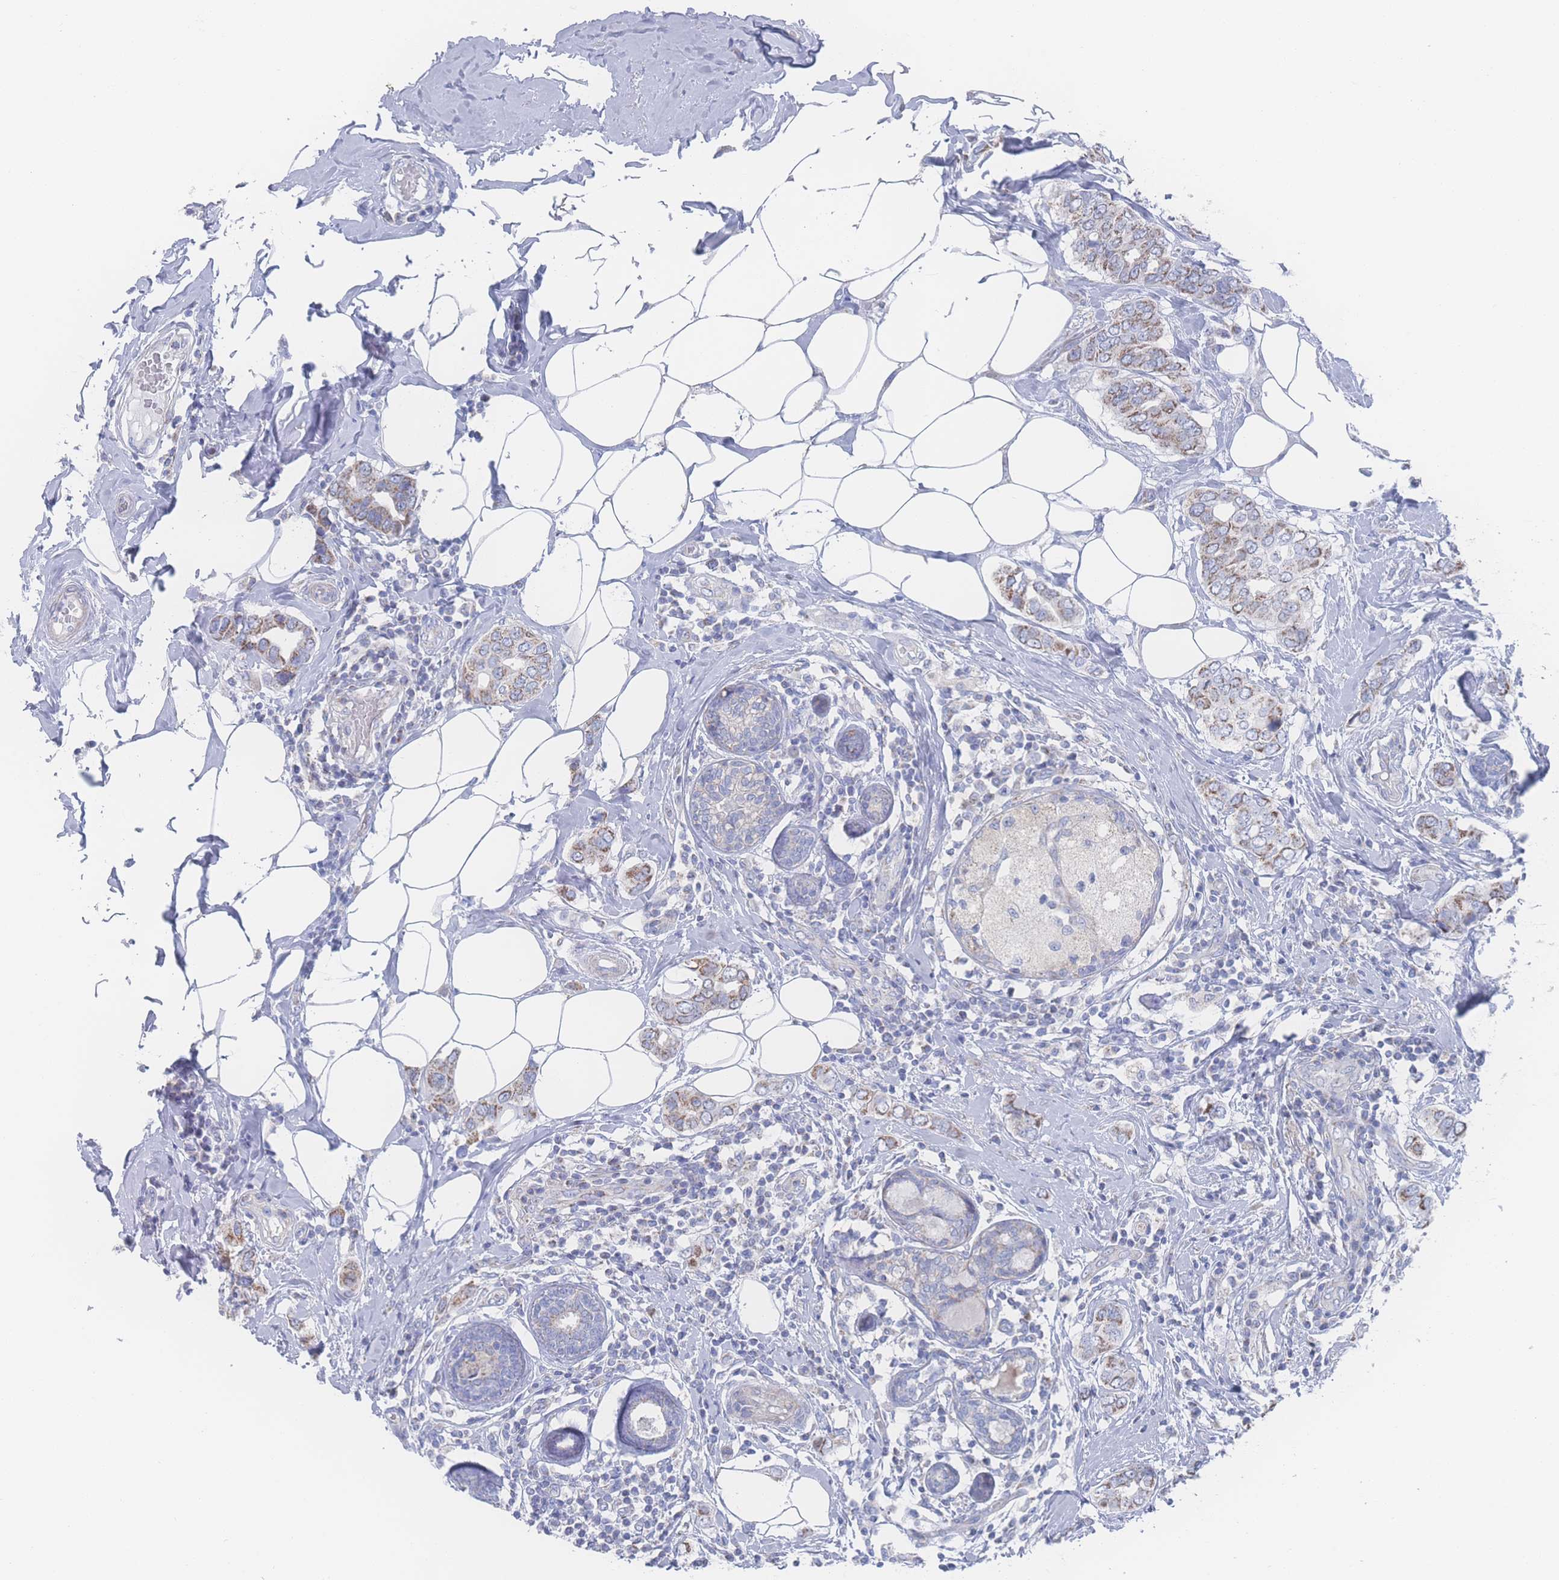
{"staining": {"intensity": "moderate", "quantity": ">75%", "location": "cytoplasmic/membranous"}, "tissue": "breast cancer", "cell_type": "Tumor cells", "image_type": "cancer", "snomed": [{"axis": "morphology", "description": "Lobular carcinoma"}, {"axis": "topography", "description": "Breast"}], "caption": "A medium amount of moderate cytoplasmic/membranous expression is seen in approximately >75% of tumor cells in breast lobular carcinoma tissue.", "gene": "SNPH", "patient": {"sex": "female", "age": 51}}